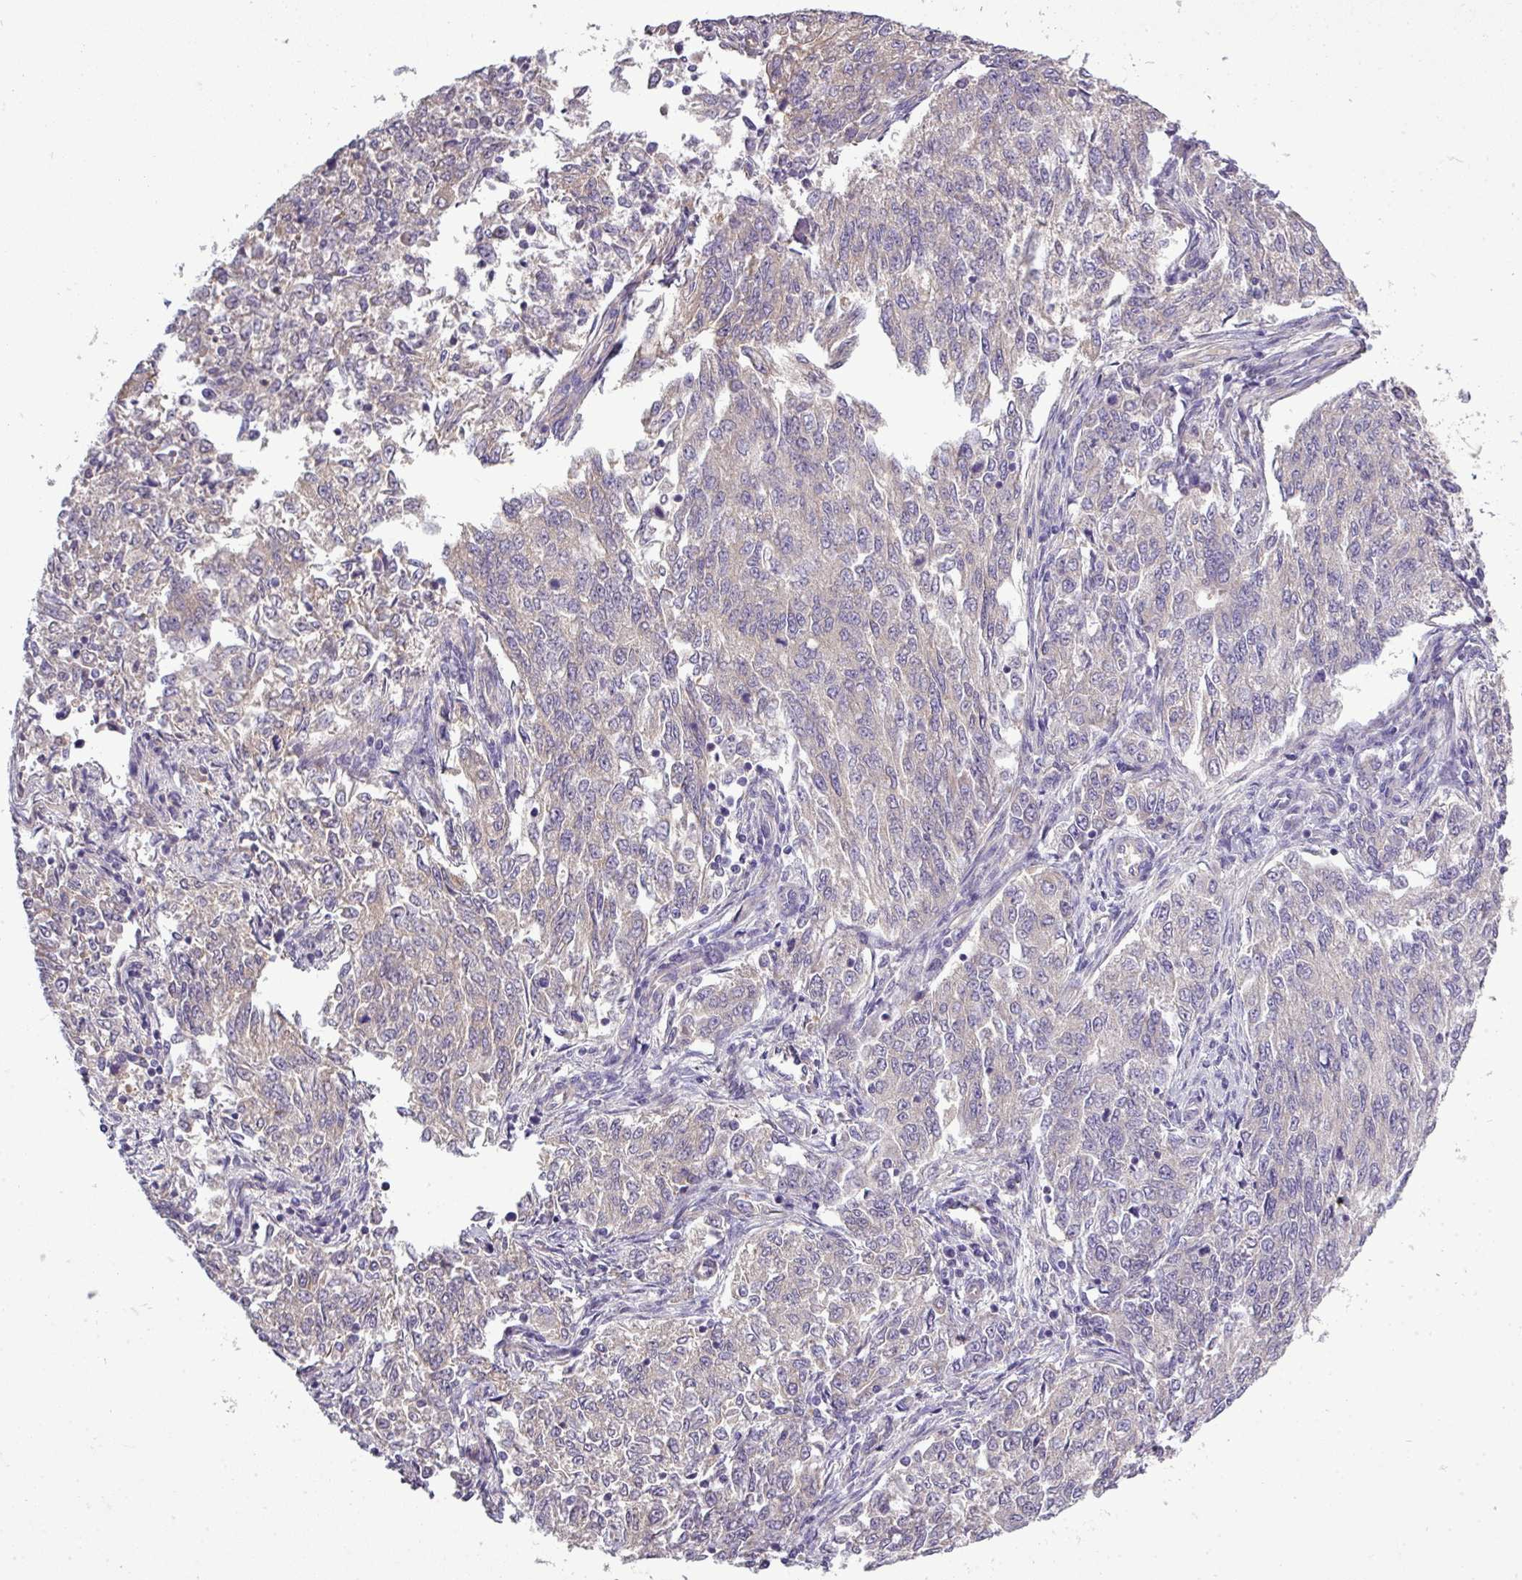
{"staining": {"intensity": "negative", "quantity": "none", "location": "none"}, "tissue": "endometrial cancer", "cell_type": "Tumor cells", "image_type": "cancer", "snomed": [{"axis": "morphology", "description": "Adenocarcinoma, NOS"}, {"axis": "topography", "description": "Endometrium"}], "caption": "Immunohistochemistry photomicrograph of neoplastic tissue: endometrial cancer (adenocarcinoma) stained with DAB shows no significant protein staining in tumor cells.", "gene": "DNAAF9", "patient": {"sex": "female", "age": 50}}